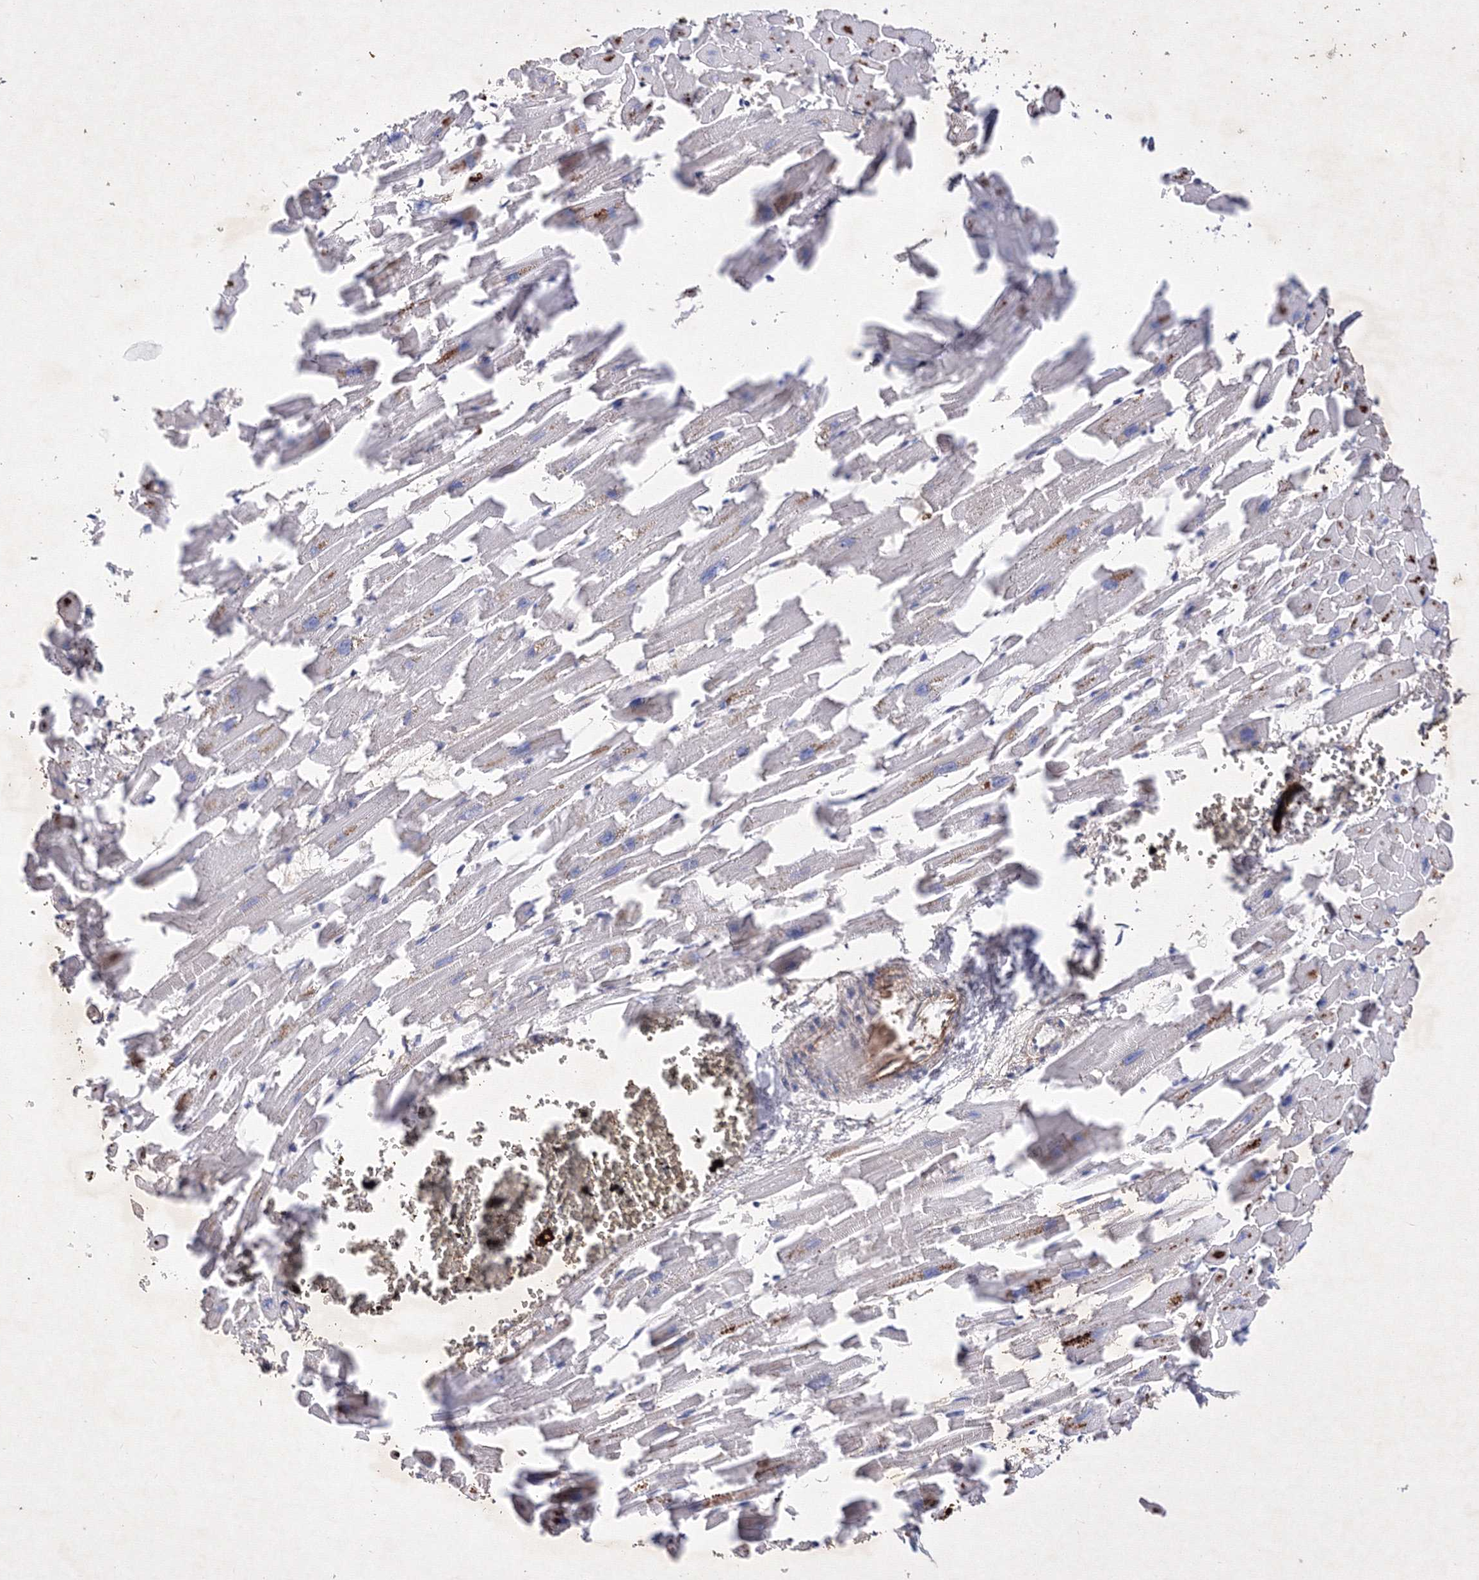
{"staining": {"intensity": "weak", "quantity": "<25%", "location": "cytoplasmic/membranous"}, "tissue": "heart muscle", "cell_type": "Cardiomyocytes", "image_type": "normal", "snomed": [{"axis": "morphology", "description": "Normal tissue, NOS"}, {"axis": "topography", "description": "Heart"}], "caption": "Human heart muscle stained for a protein using immunohistochemistry displays no positivity in cardiomyocytes.", "gene": "SNX18", "patient": {"sex": "female", "age": 64}}